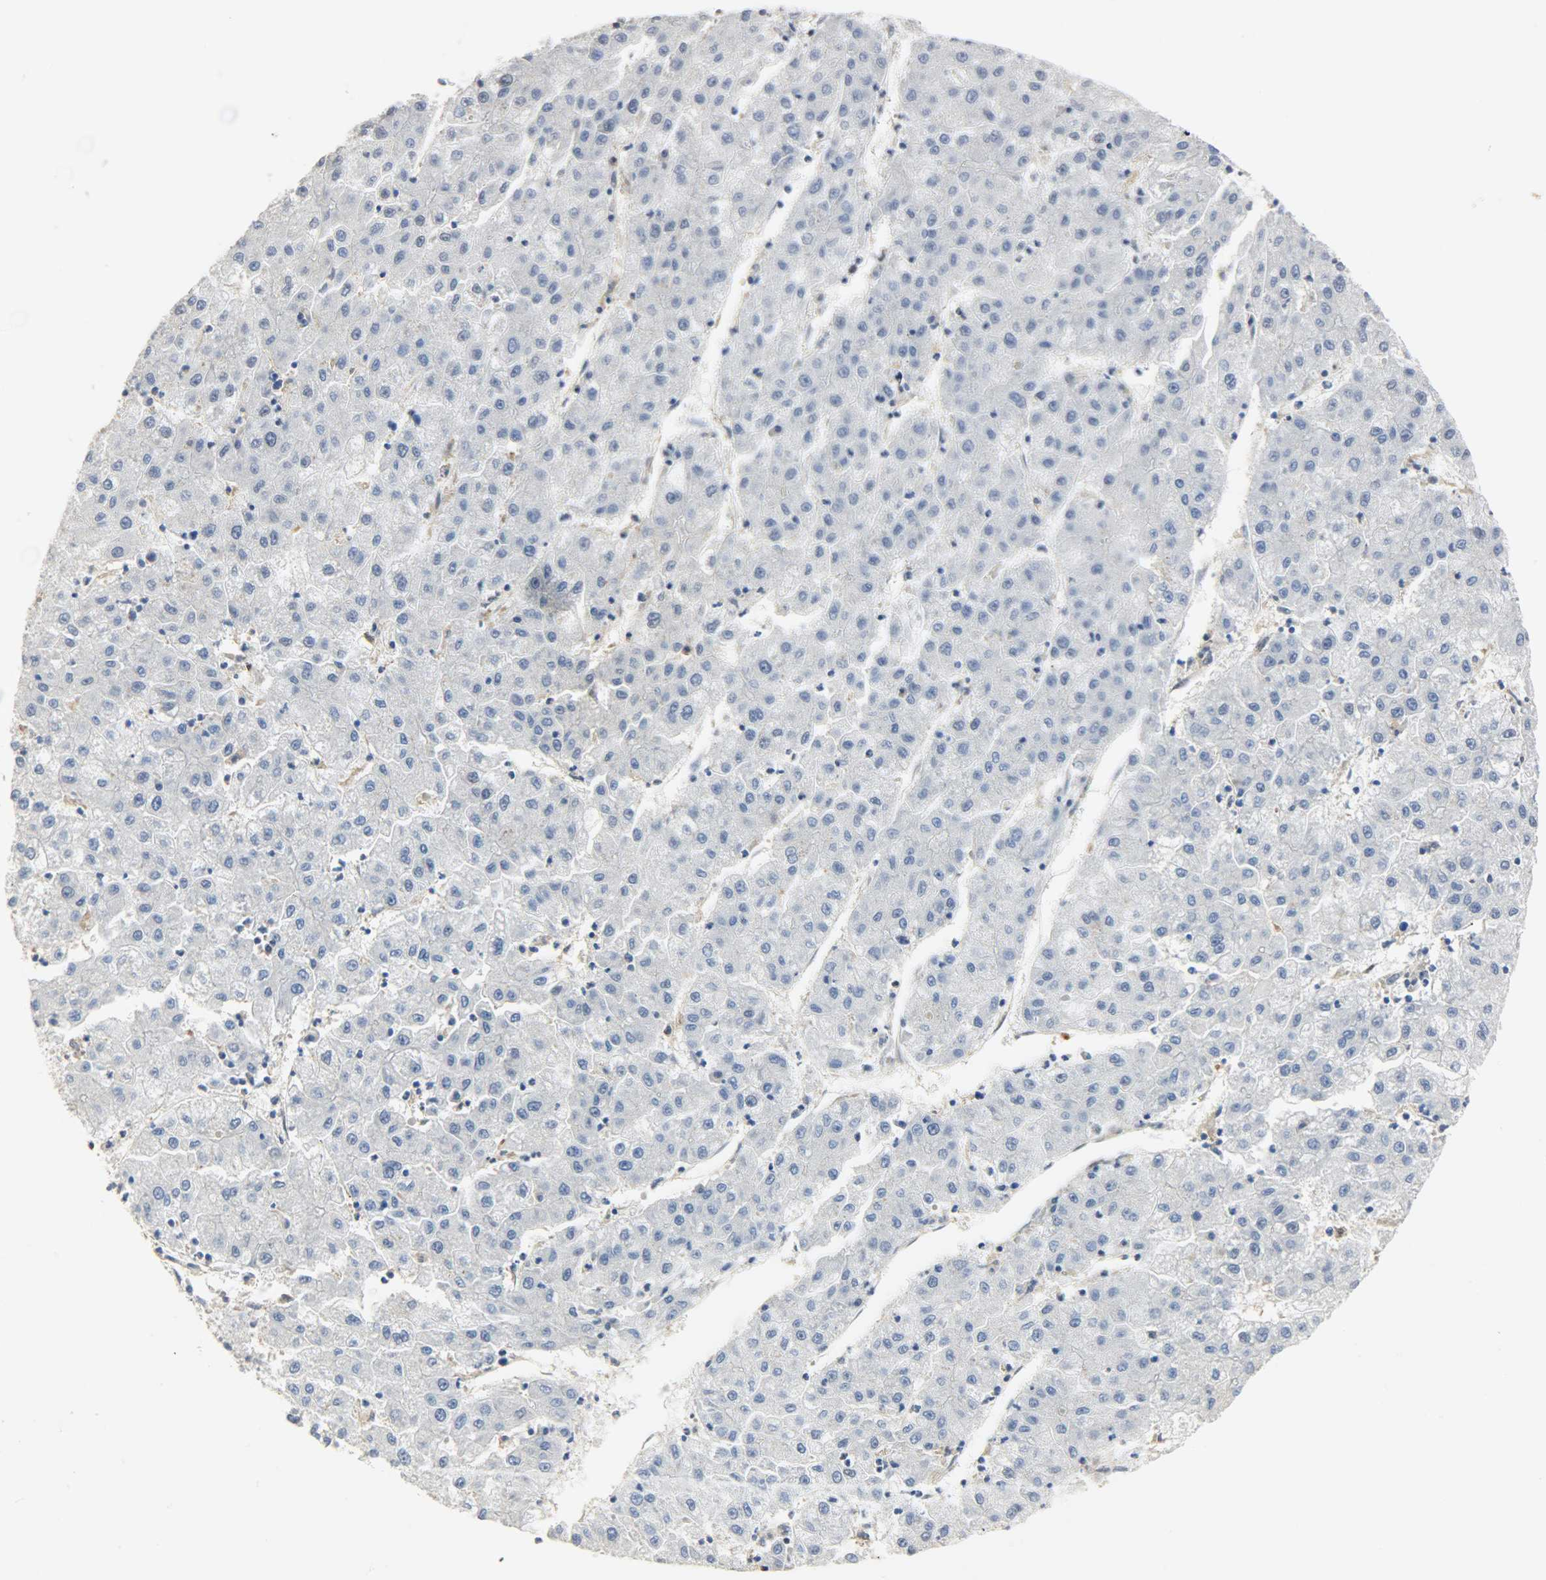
{"staining": {"intensity": "negative", "quantity": "none", "location": "none"}, "tissue": "liver cancer", "cell_type": "Tumor cells", "image_type": "cancer", "snomed": [{"axis": "morphology", "description": "Carcinoma, Hepatocellular, NOS"}, {"axis": "topography", "description": "Liver"}], "caption": "Tumor cells show no significant staining in liver cancer (hepatocellular carcinoma).", "gene": "NPEPL1", "patient": {"sex": "male", "age": 72}}